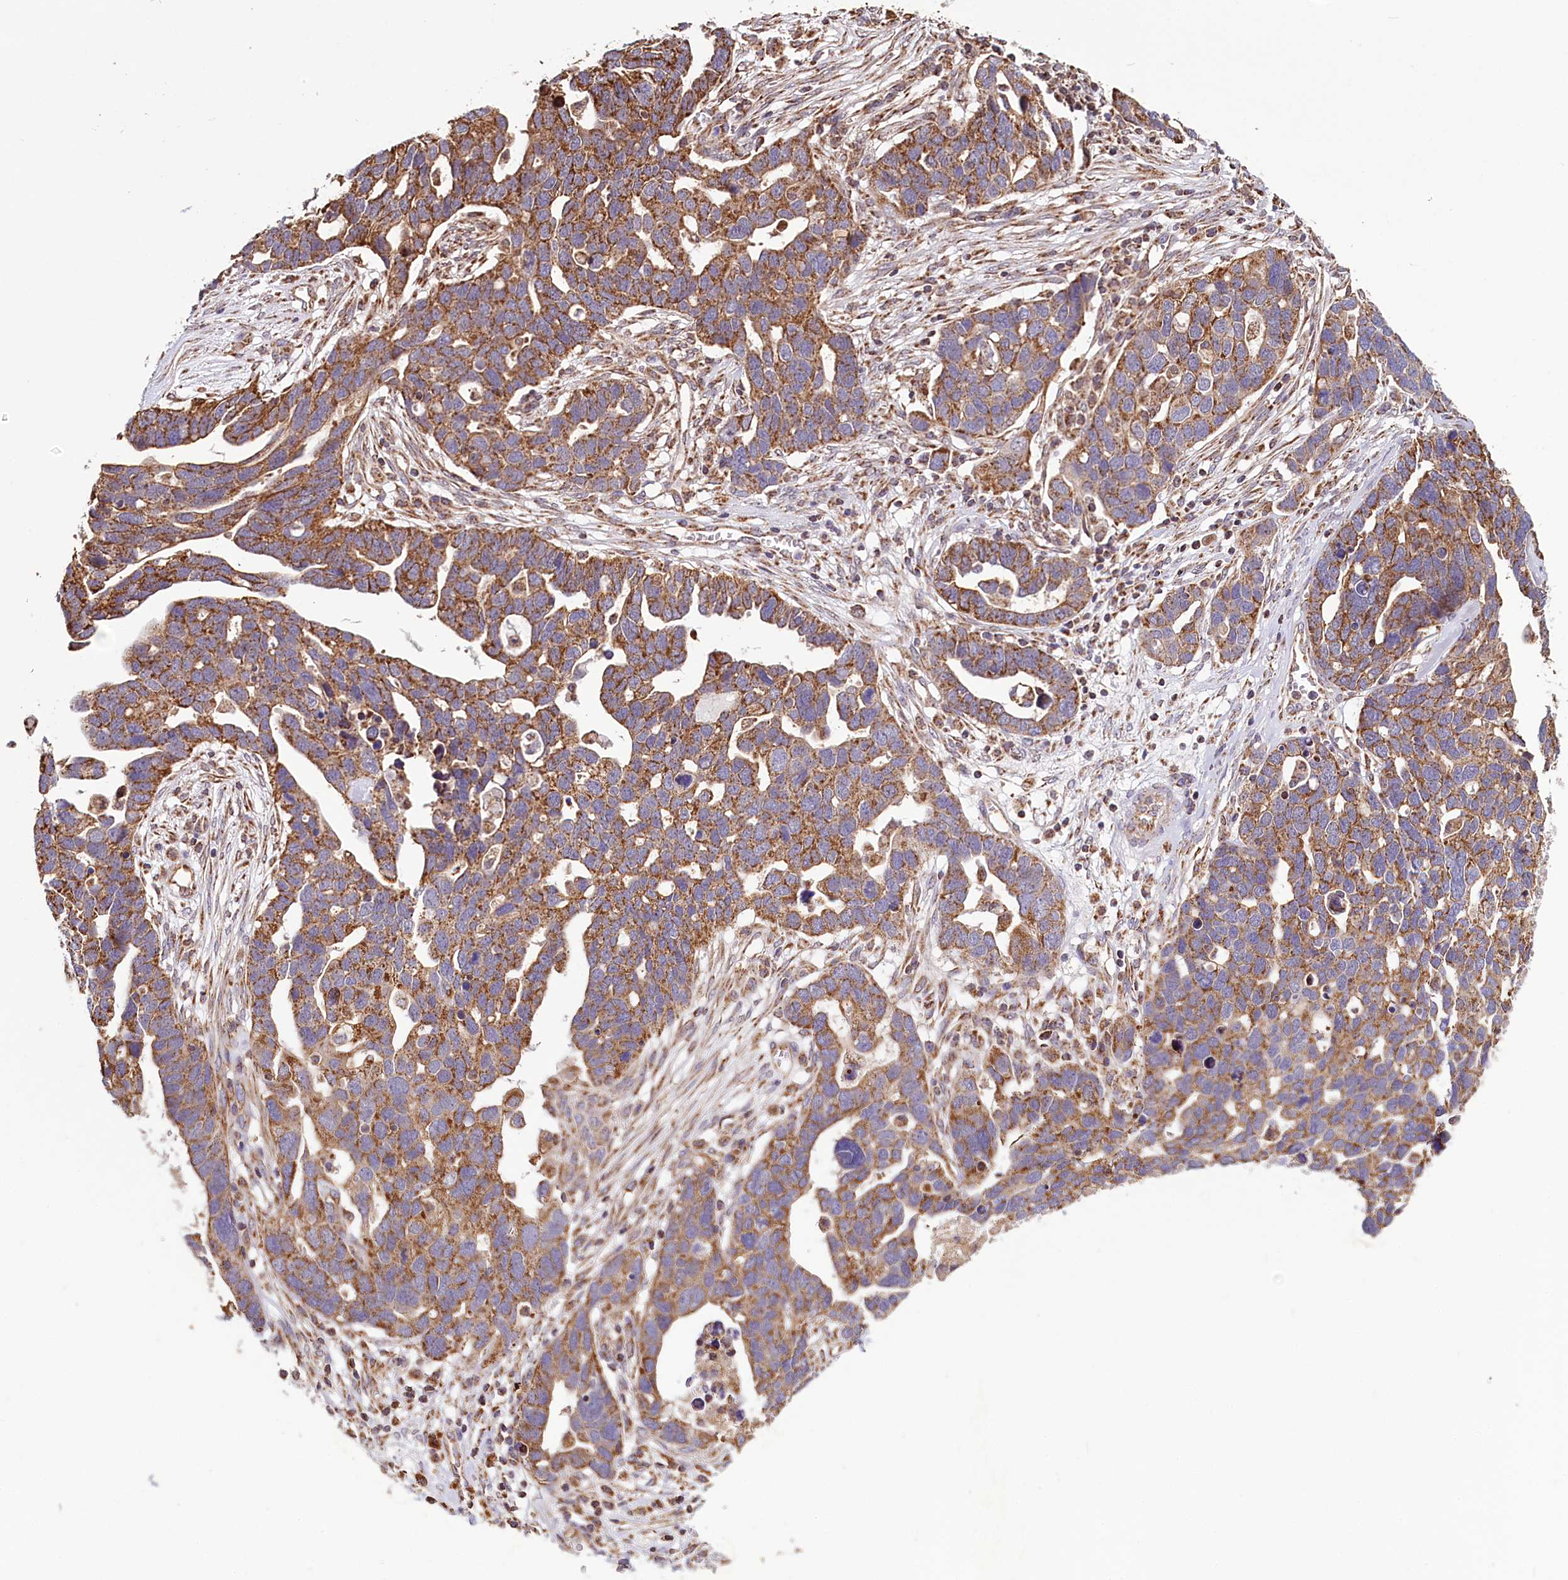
{"staining": {"intensity": "moderate", "quantity": ">75%", "location": "cytoplasmic/membranous"}, "tissue": "ovarian cancer", "cell_type": "Tumor cells", "image_type": "cancer", "snomed": [{"axis": "morphology", "description": "Cystadenocarcinoma, serous, NOS"}, {"axis": "topography", "description": "Ovary"}], "caption": "DAB (3,3'-diaminobenzidine) immunohistochemical staining of human ovarian serous cystadenocarcinoma displays moderate cytoplasmic/membranous protein expression in about >75% of tumor cells.", "gene": "NUDT15", "patient": {"sex": "female", "age": 54}}